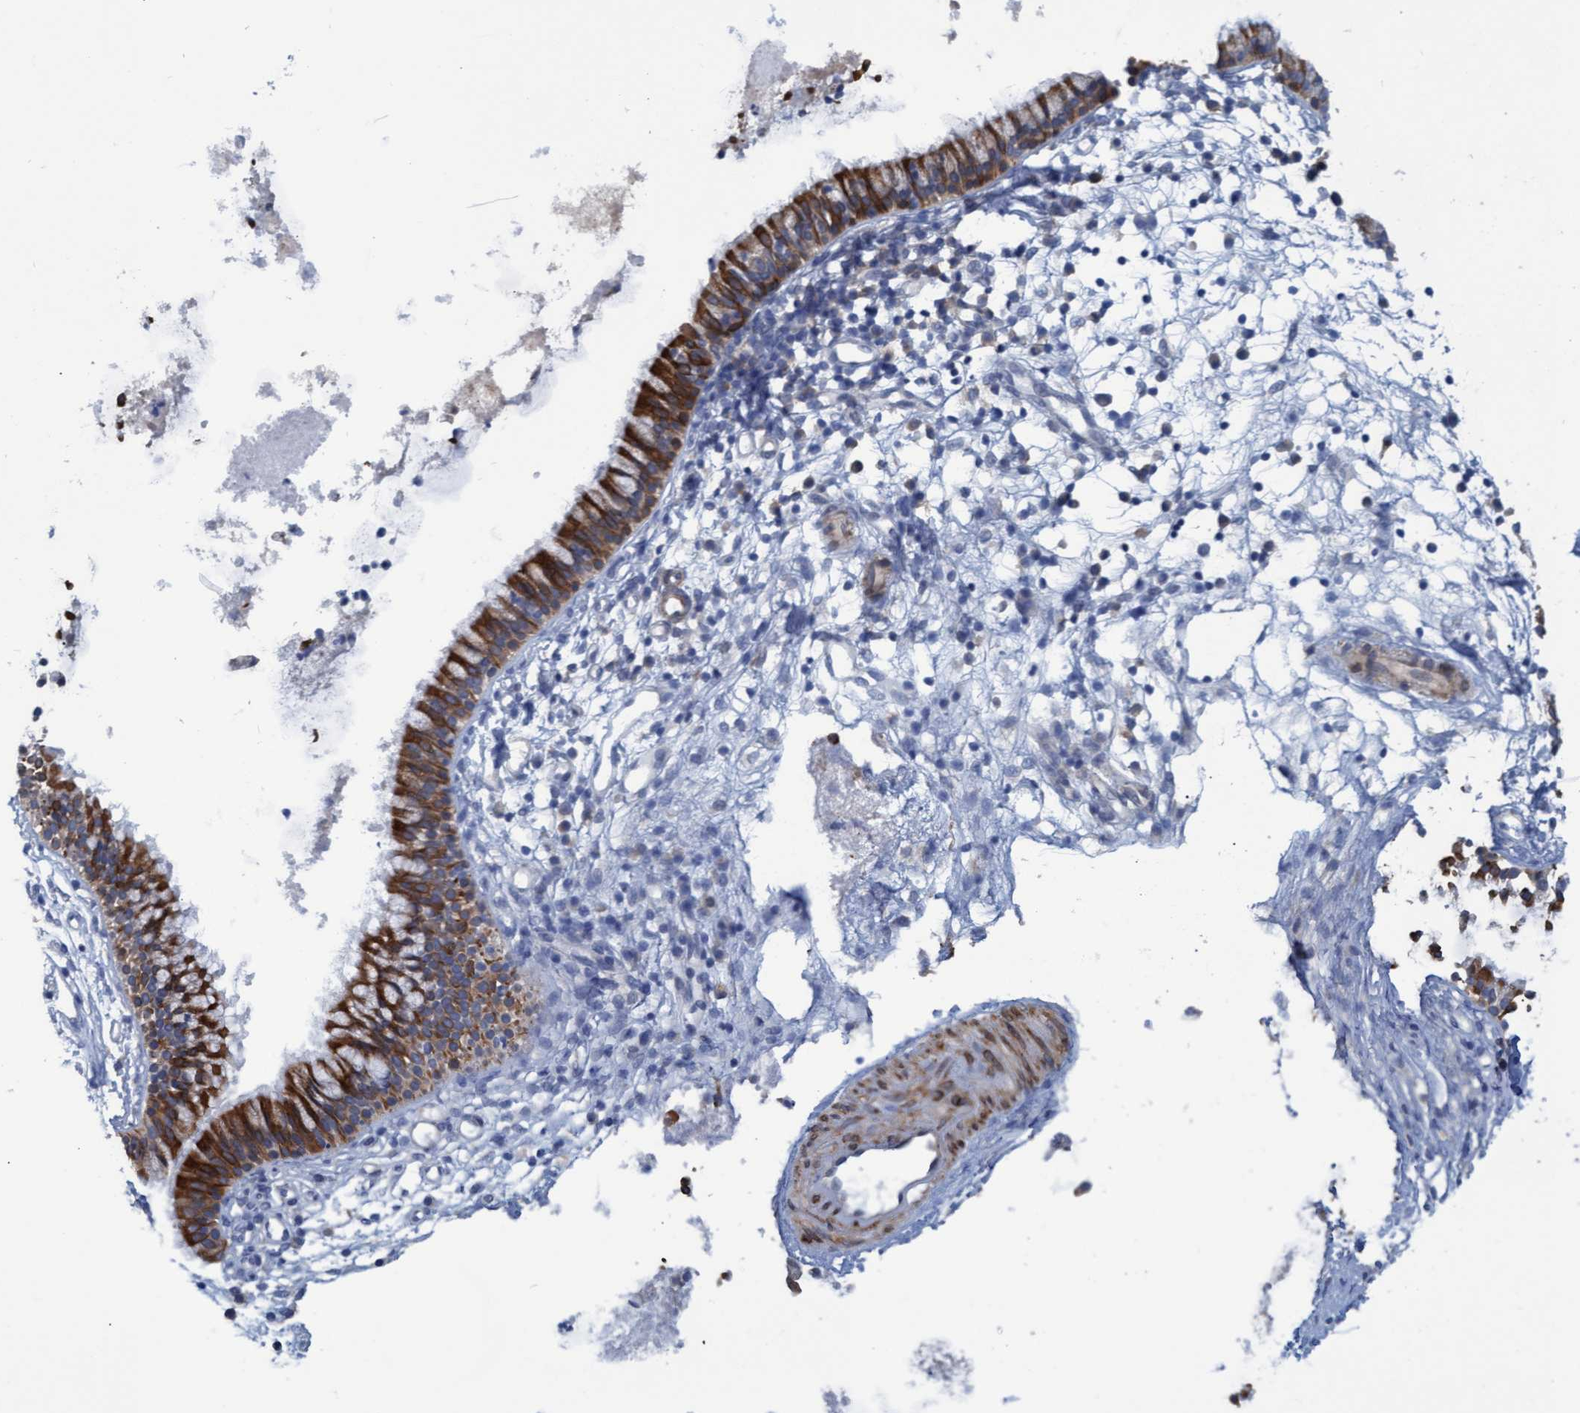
{"staining": {"intensity": "strong", "quantity": ">75%", "location": "cytoplasmic/membranous"}, "tissue": "nasopharynx", "cell_type": "Respiratory epithelial cells", "image_type": "normal", "snomed": [{"axis": "morphology", "description": "Normal tissue, NOS"}, {"axis": "topography", "description": "Nasopharynx"}], "caption": "Brown immunohistochemical staining in benign nasopharynx shows strong cytoplasmic/membranous expression in approximately >75% of respiratory epithelial cells.", "gene": "SSTR3", "patient": {"sex": "male", "age": 21}}